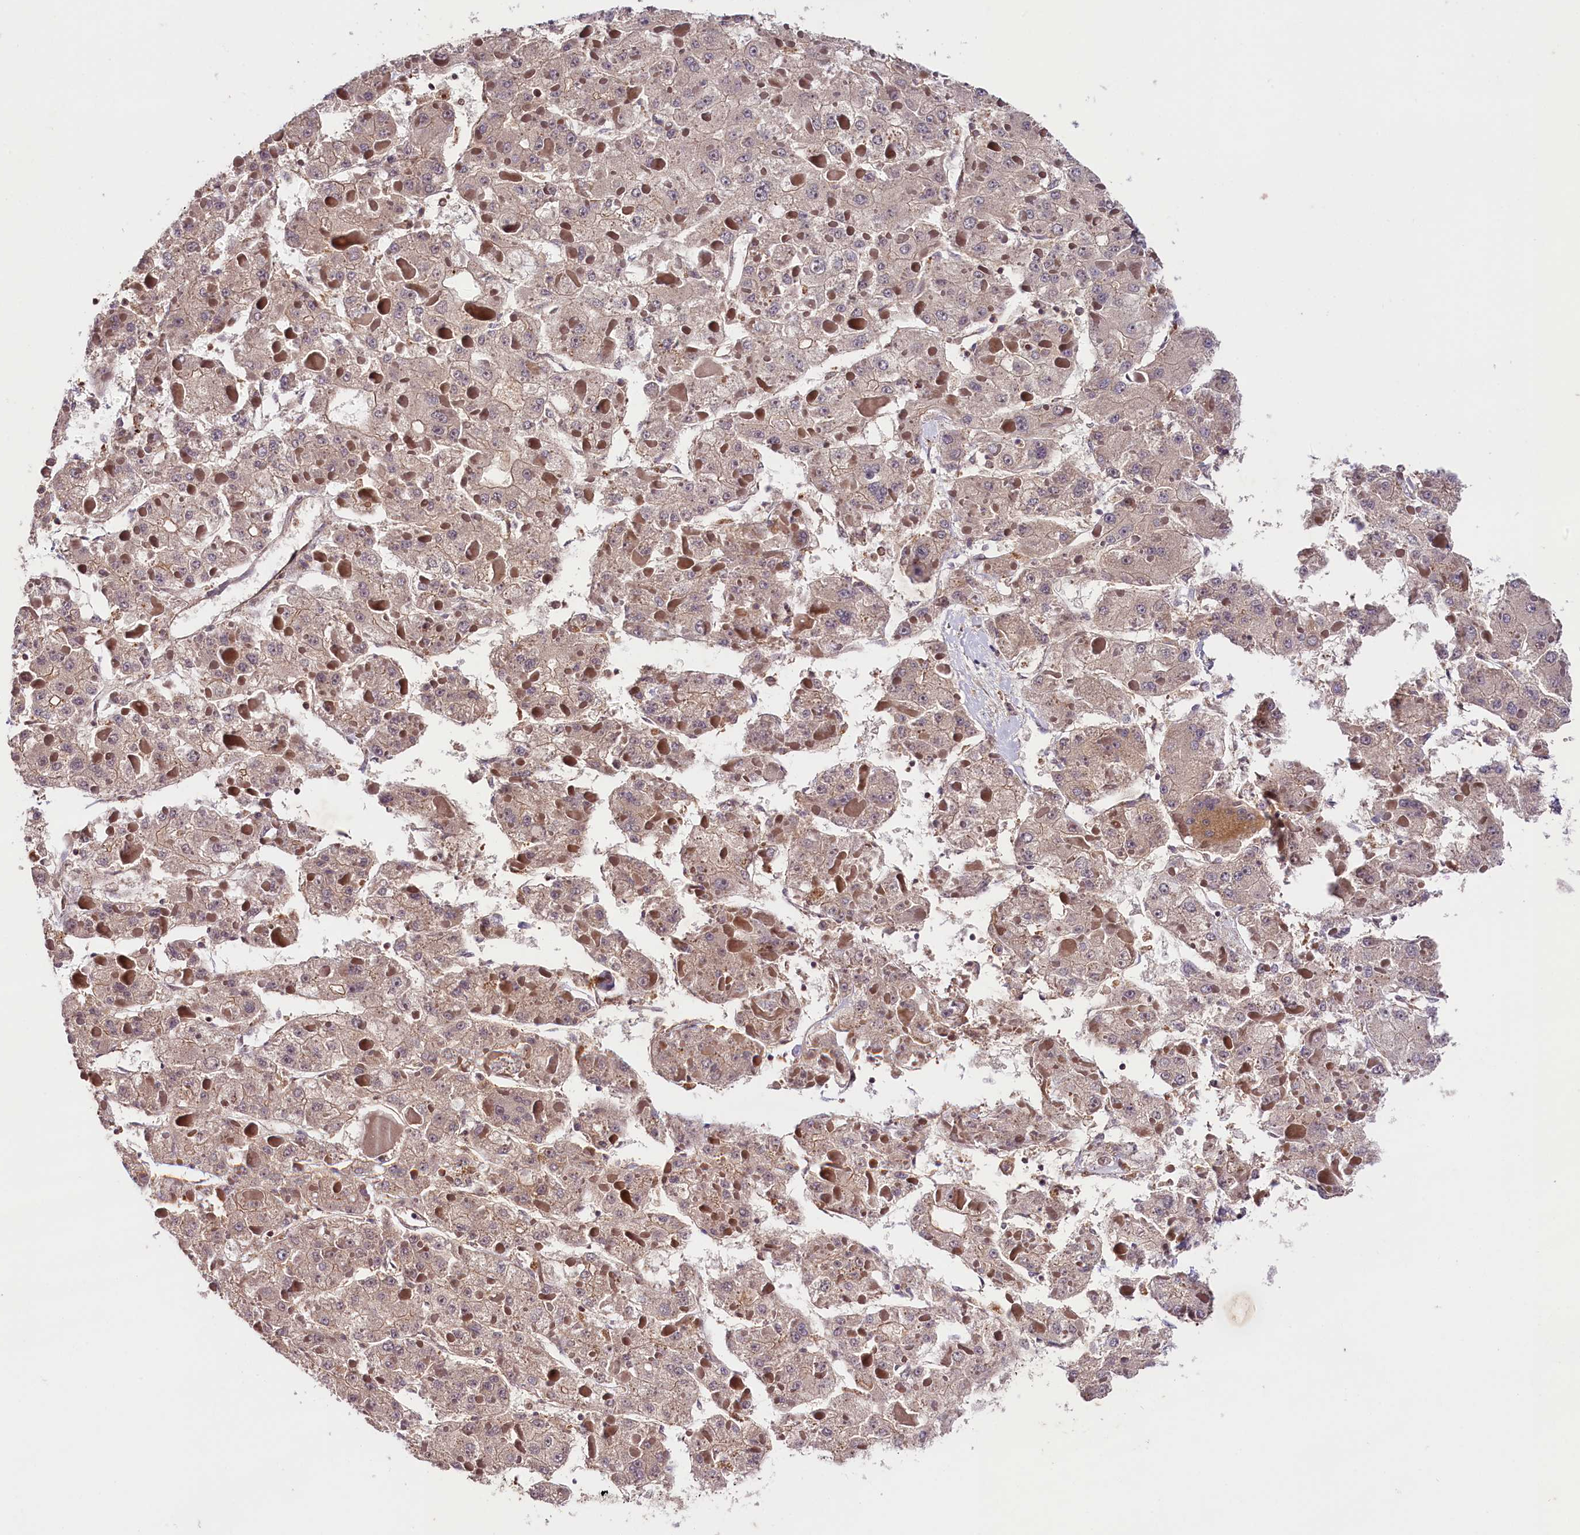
{"staining": {"intensity": "weak", "quantity": "25%-75%", "location": "cytoplasmic/membranous"}, "tissue": "liver cancer", "cell_type": "Tumor cells", "image_type": "cancer", "snomed": [{"axis": "morphology", "description": "Carcinoma, Hepatocellular, NOS"}, {"axis": "topography", "description": "Liver"}], "caption": "Liver cancer tissue demonstrates weak cytoplasmic/membranous staining in about 25%-75% of tumor cells", "gene": "CACNA1H", "patient": {"sex": "female", "age": 73}}